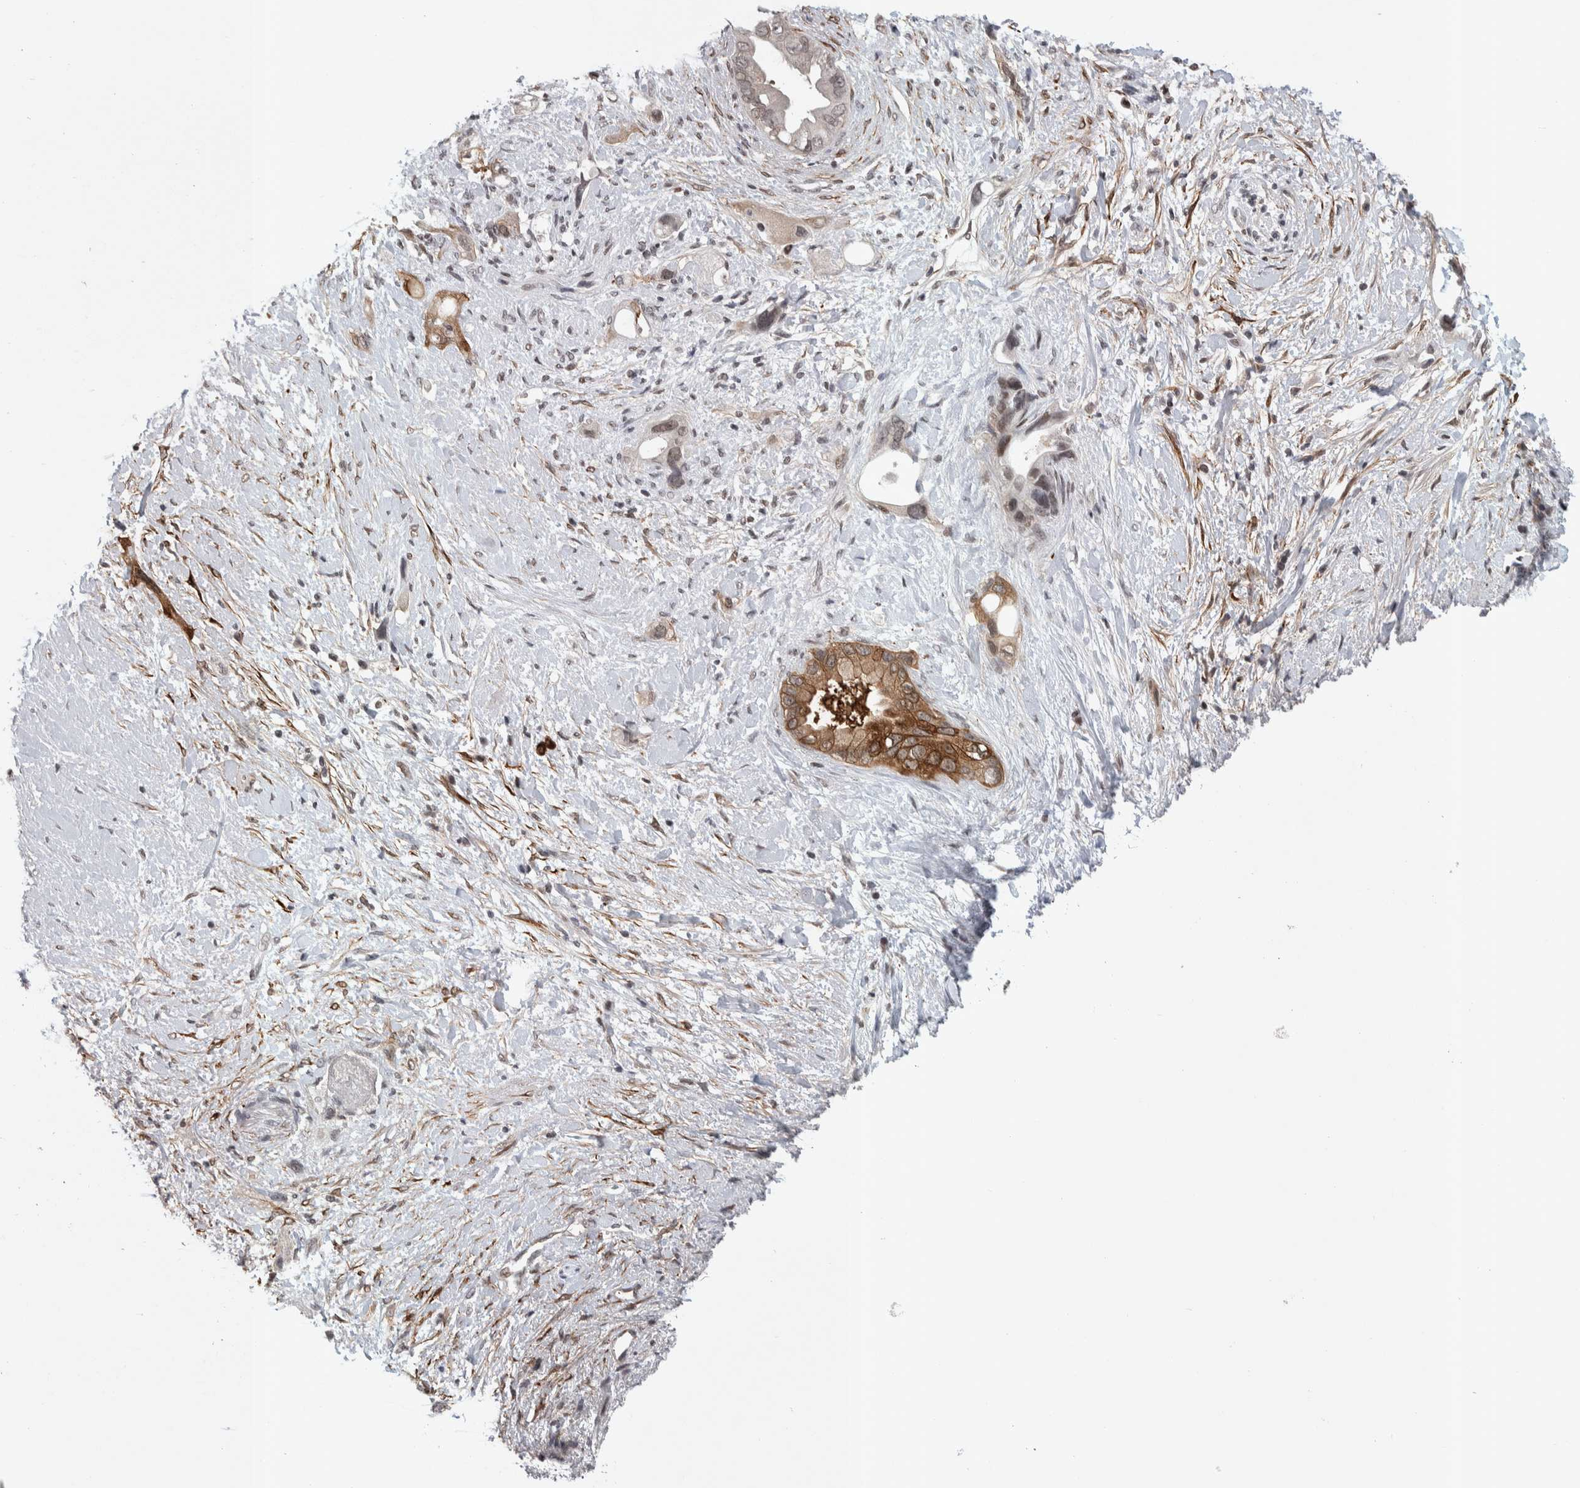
{"staining": {"intensity": "moderate", "quantity": ">75%", "location": "cytoplasmic/membranous,nuclear"}, "tissue": "pancreatic cancer", "cell_type": "Tumor cells", "image_type": "cancer", "snomed": [{"axis": "morphology", "description": "Adenocarcinoma, NOS"}, {"axis": "topography", "description": "Pancreas"}], "caption": "Immunohistochemistry histopathology image of pancreatic cancer (adenocarcinoma) stained for a protein (brown), which exhibits medium levels of moderate cytoplasmic/membranous and nuclear positivity in about >75% of tumor cells.", "gene": "ZSCAN21", "patient": {"sex": "female", "age": 56}}